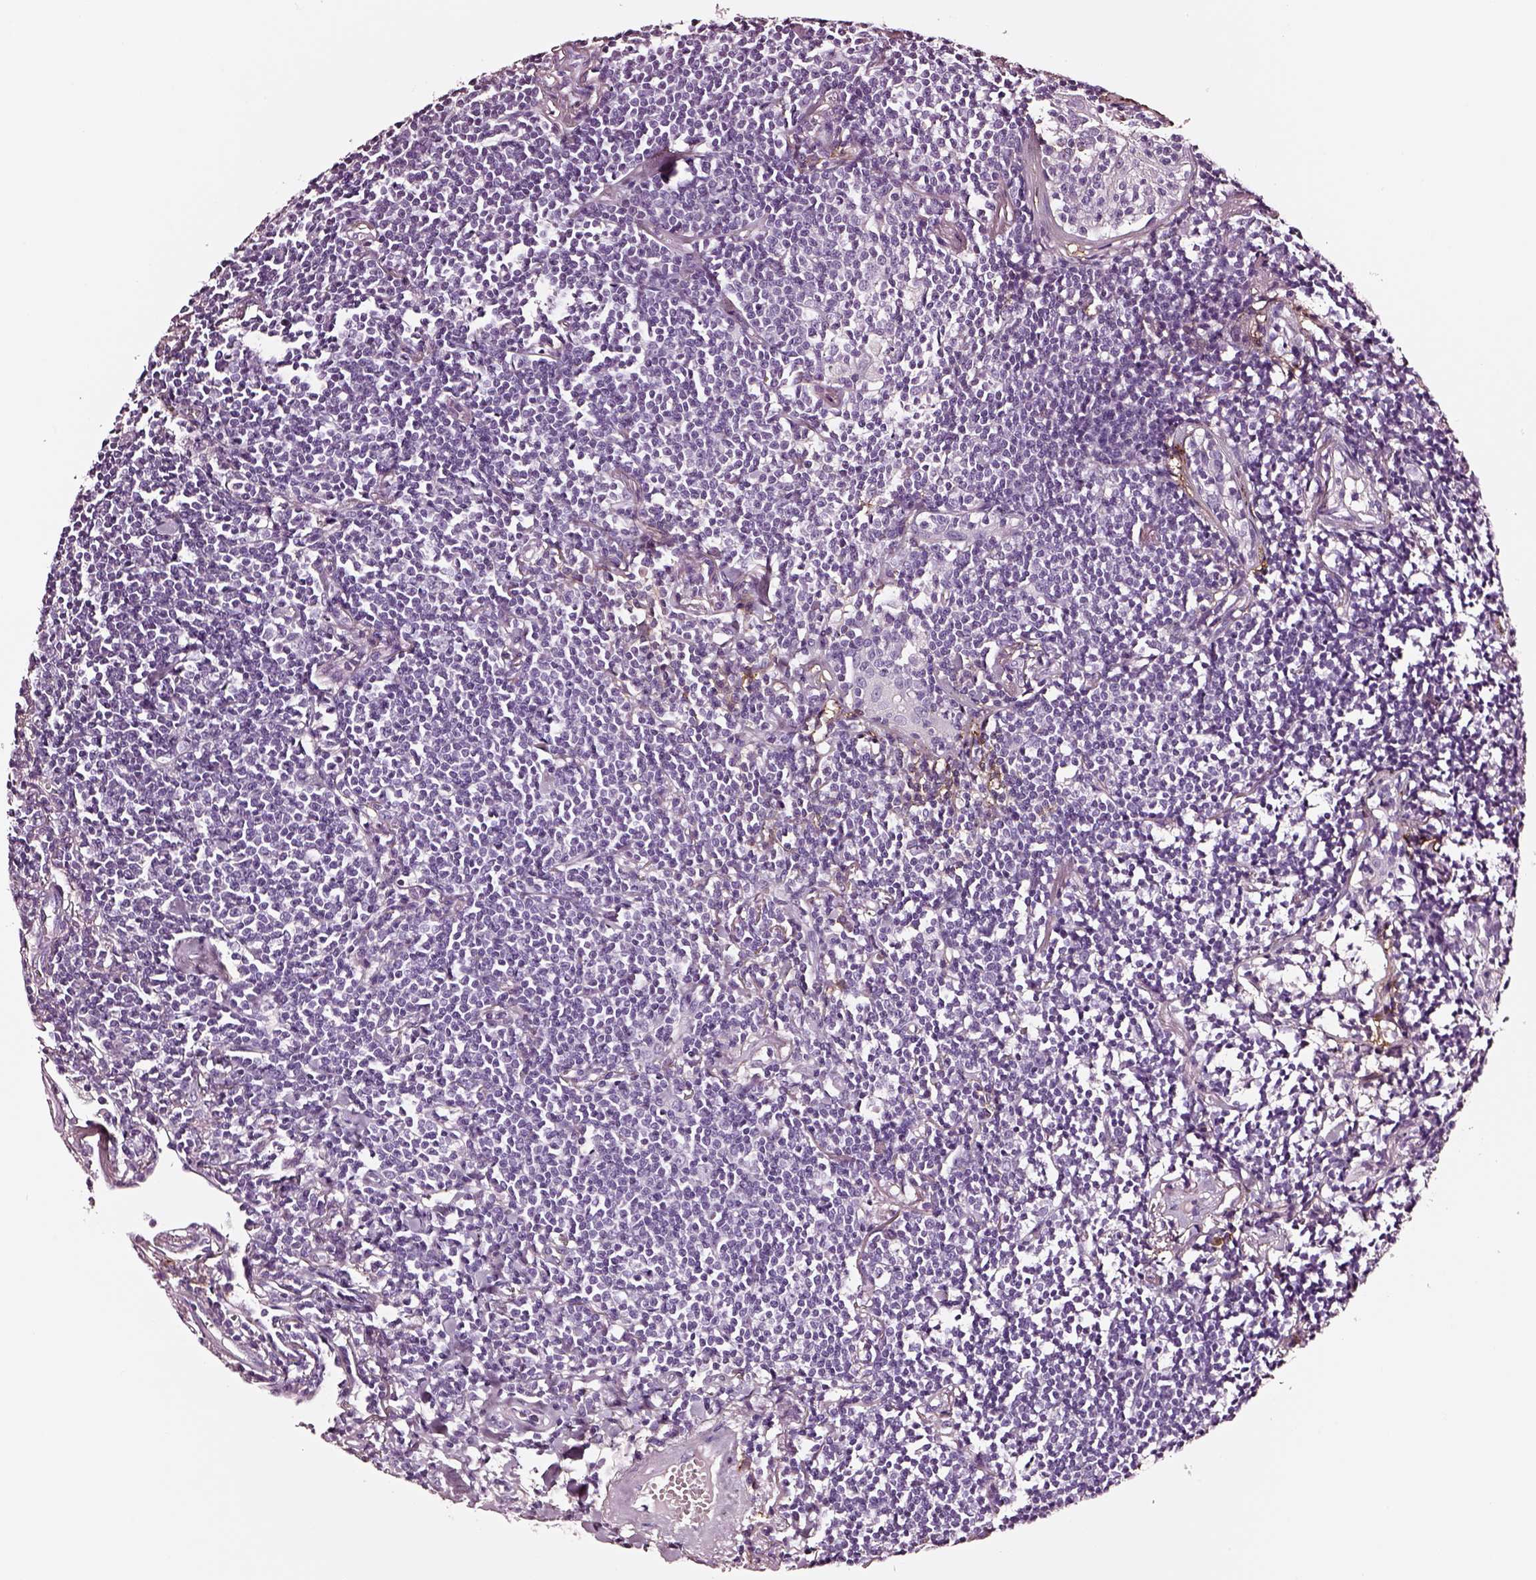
{"staining": {"intensity": "negative", "quantity": "none", "location": "none"}, "tissue": "lymphoma", "cell_type": "Tumor cells", "image_type": "cancer", "snomed": [{"axis": "morphology", "description": "Malignant lymphoma, non-Hodgkin's type, Low grade"}, {"axis": "topography", "description": "Lung"}], "caption": "Tumor cells show no significant staining in lymphoma.", "gene": "DPEP1", "patient": {"sex": "female", "age": 71}}